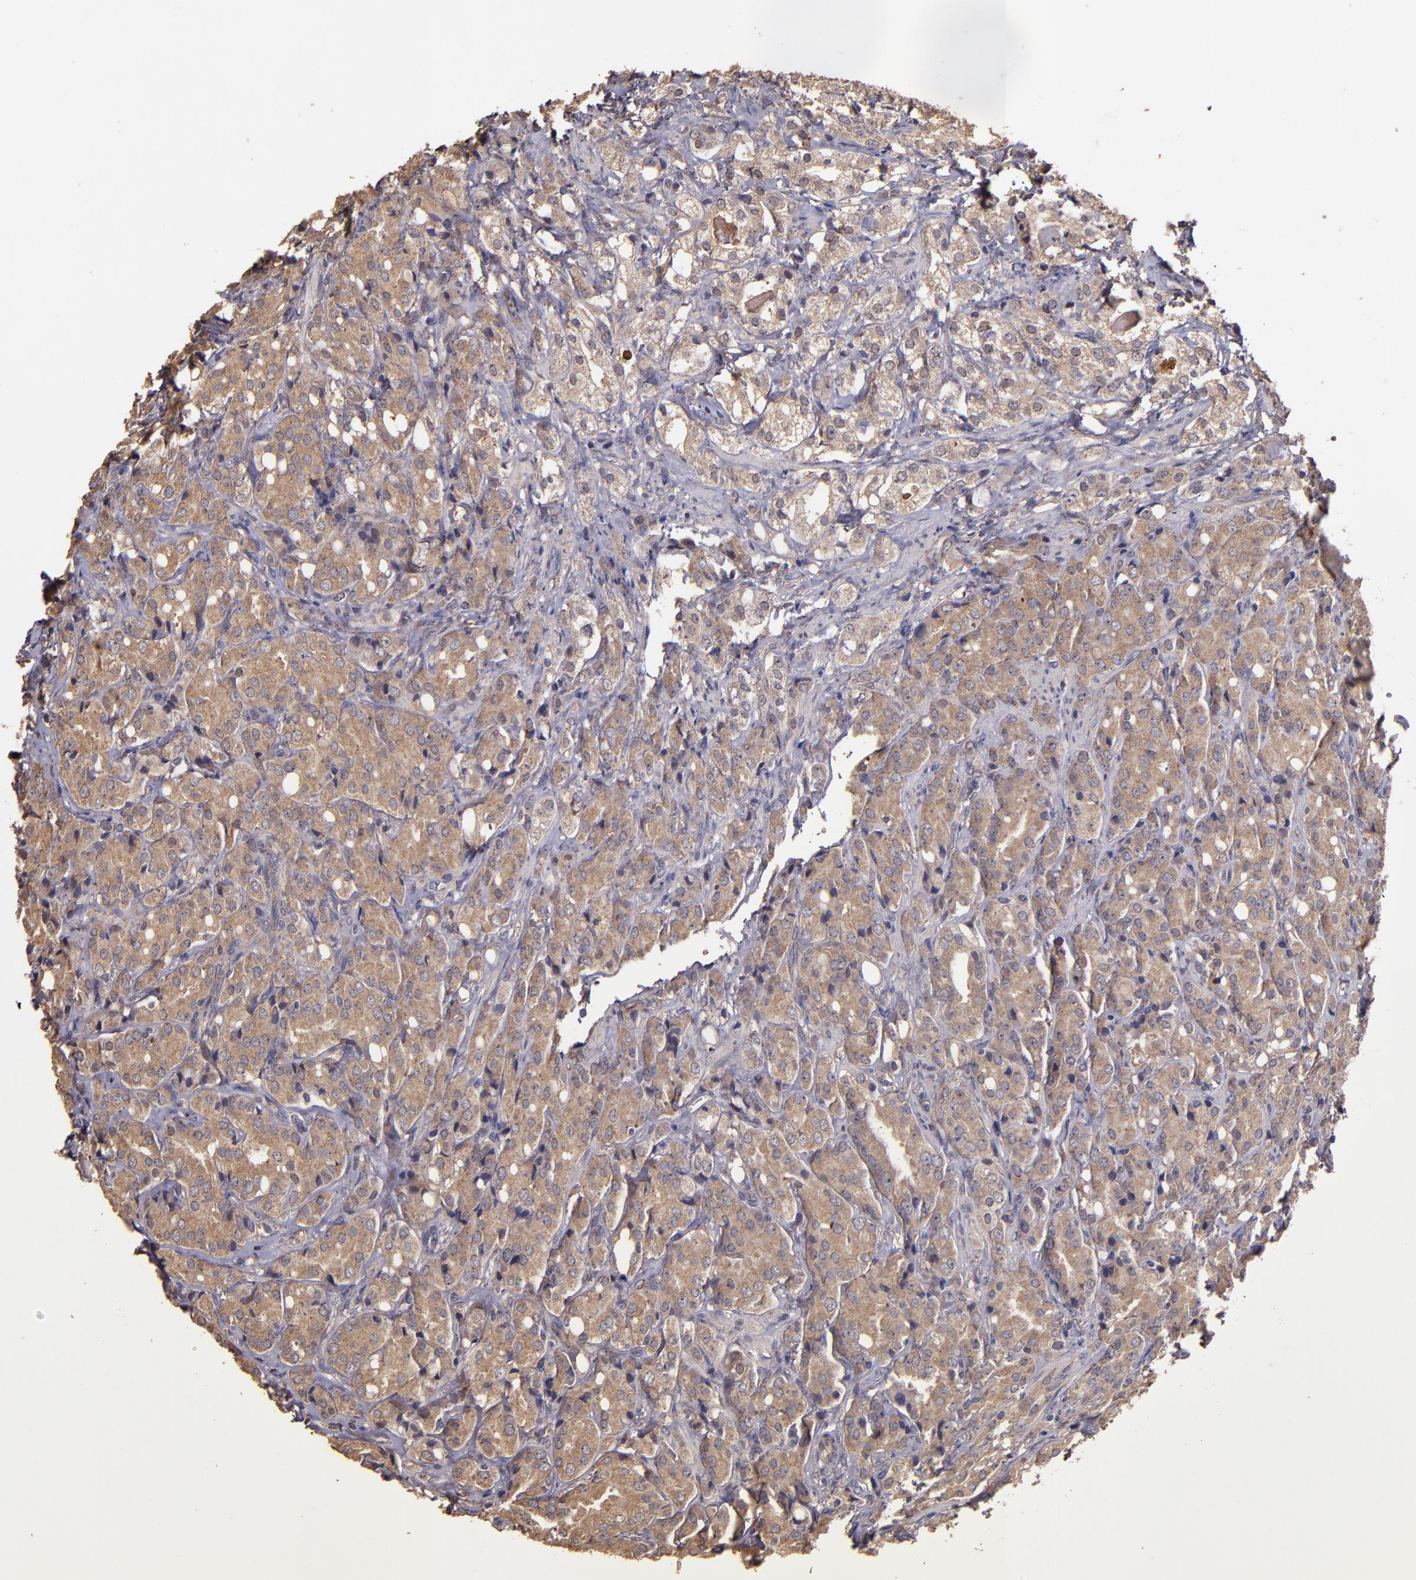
{"staining": {"intensity": "moderate", "quantity": ">75%", "location": "cytoplasmic/membranous"}, "tissue": "prostate cancer", "cell_type": "Tumor cells", "image_type": "cancer", "snomed": [{"axis": "morphology", "description": "Adenocarcinoma, High grade"}, {"axis": "topography", "description": "Prostate"}], "caption": "The histopathology image shows a brown stain indicating the presence of a protein in the cytoplasmic/membranous of tumor cells in prostate cancer (adenocarcinoma (high-grade)).", "gene": "HECTD1", "patient": {"sex": "male", "age": 68}}